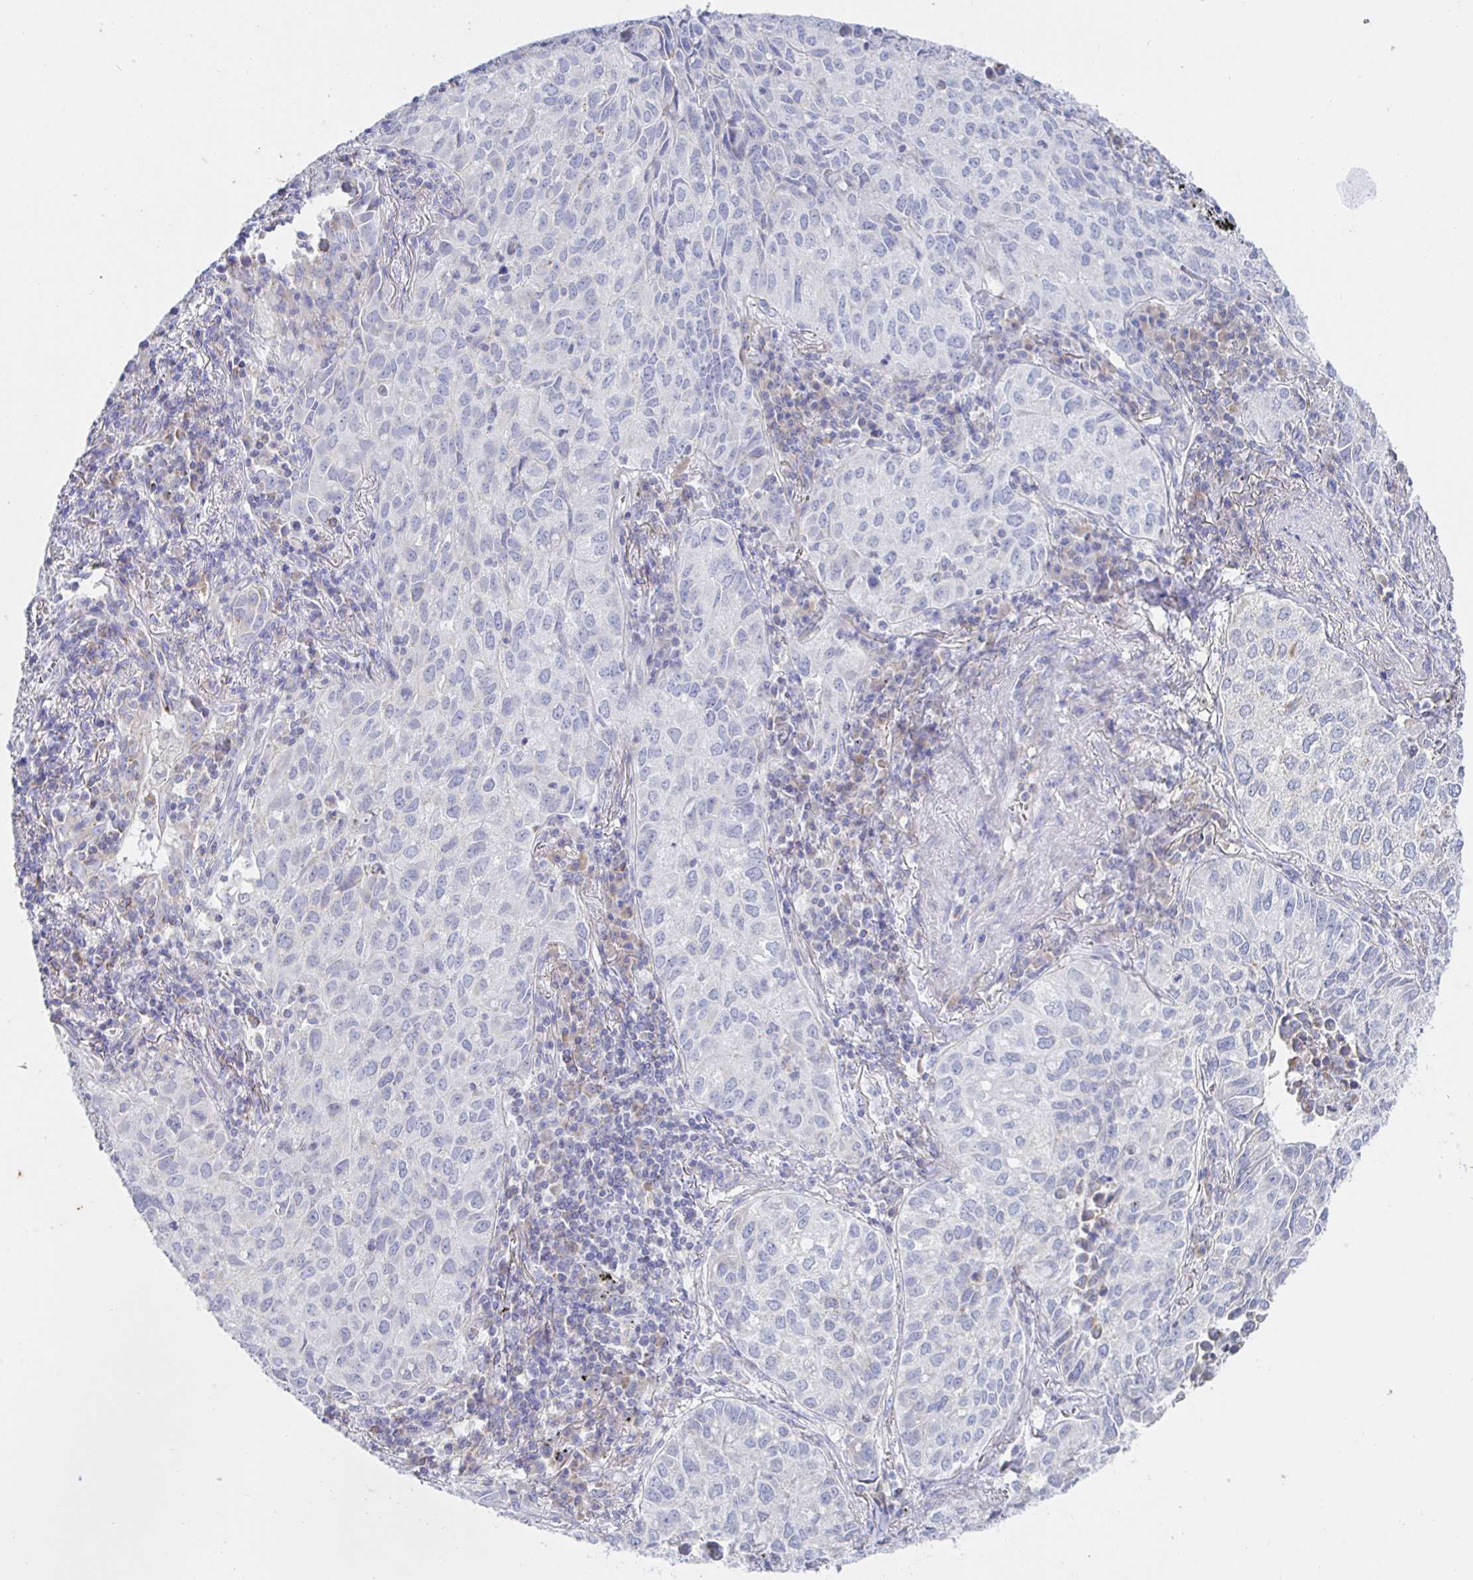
{"staining": {"intensity": "negative", "quantity": "none", "location": "none"}, "tissue": "lung cancer", "cell_type": "Tumor cells", "image_type": "cancer", "snomed": [{"axis": "morphology", "description": "Adenocarcinoma, NOS"}, {"axis": "topography", "description": "Lung"}], "caption": "An IHC image of lung cancer is shown. There is no staining in tumor cells of lung cancer. (Brightfield microscopy of DAB immunohistochemistry at high magnification).", "gene": "SYNGR4", "patient": {"sex": "female", "age": 50}}